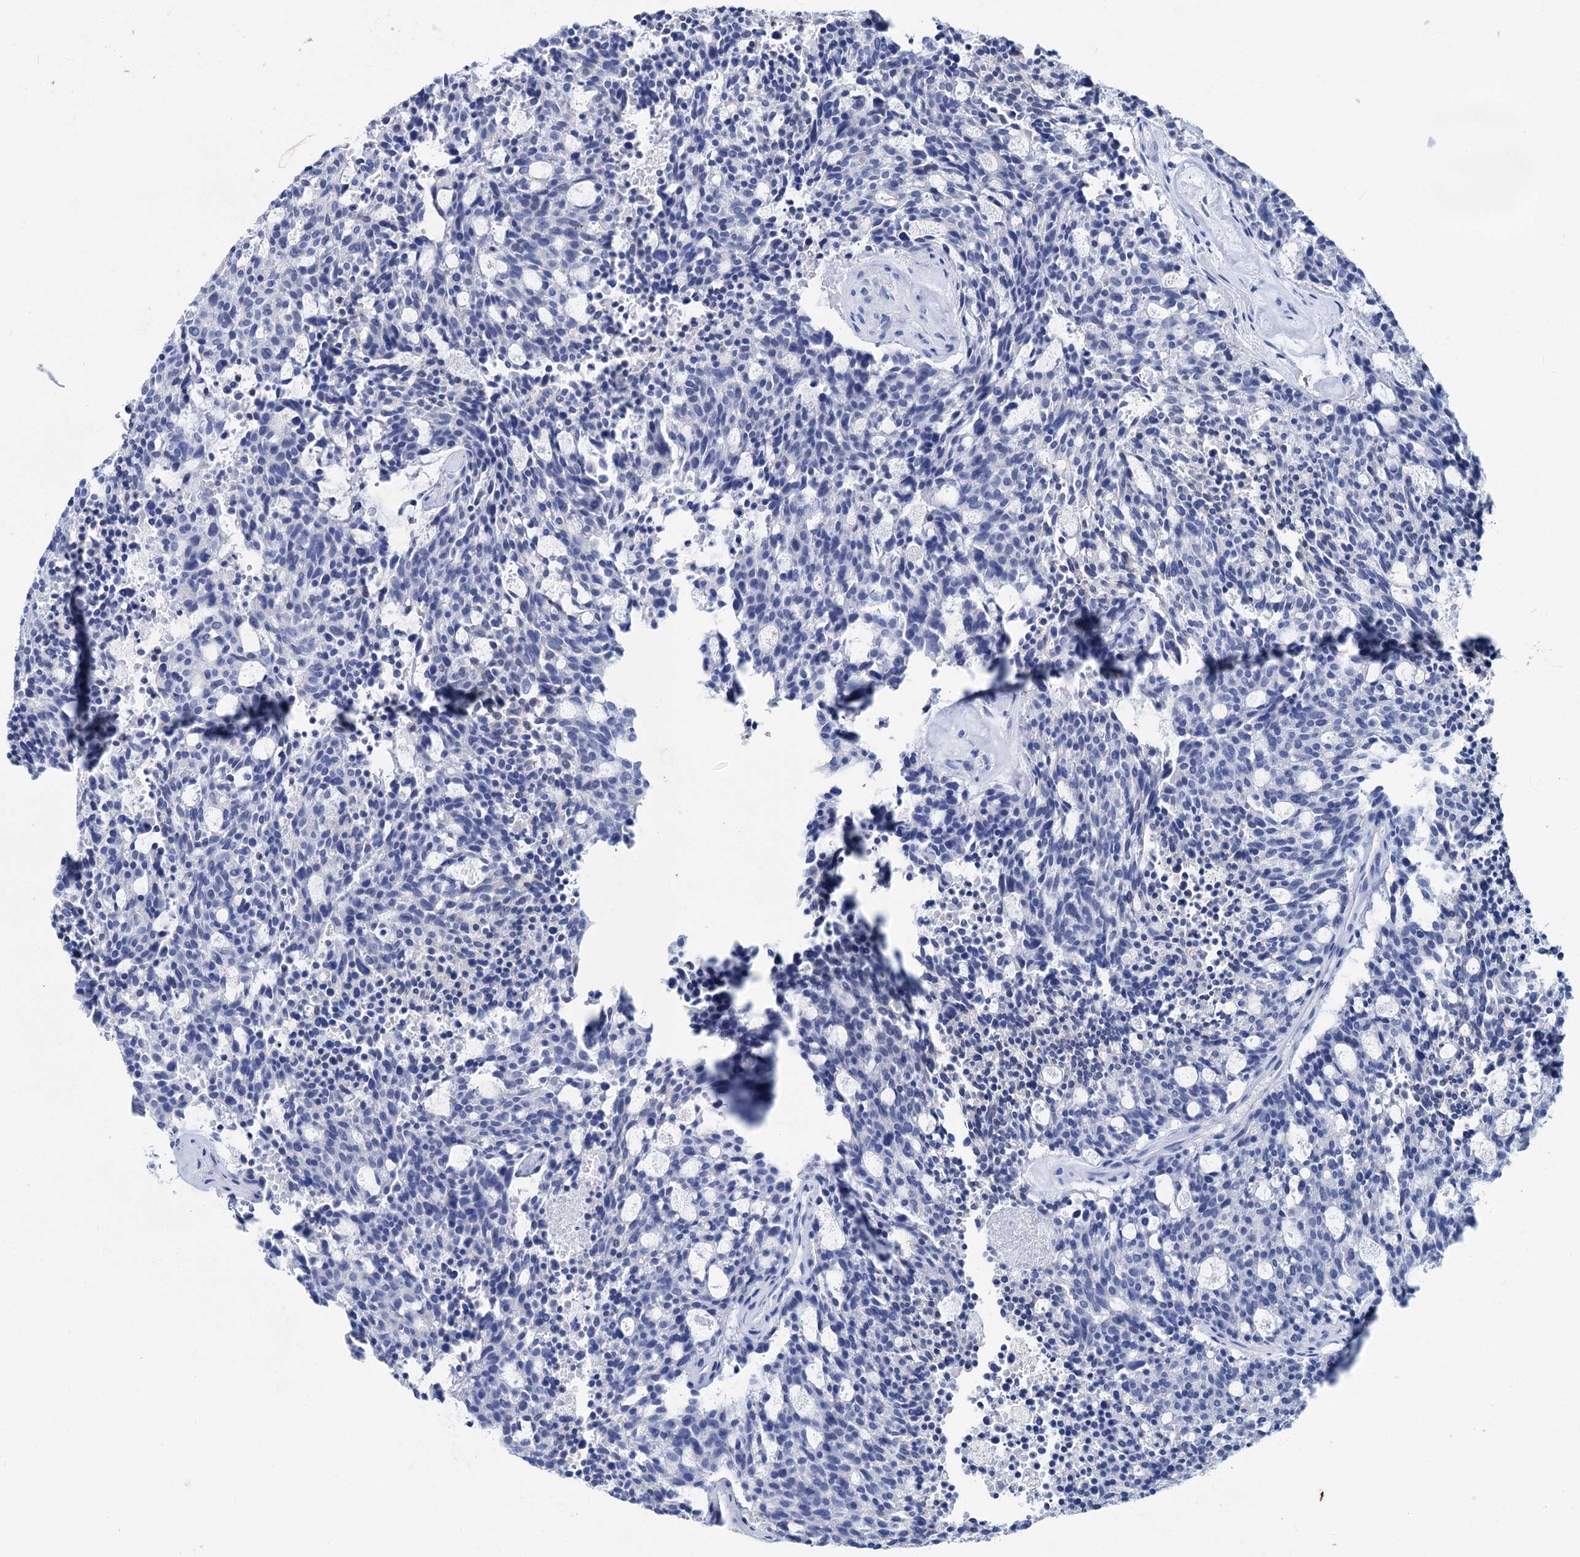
{"staining": {"intensity": "negative", "quantity": "none", "location": "none"}, "tissue": "carcinoid", "cell_type": "Tumor cells", "image_type": "cancer", "snomed": [{"axis": "morphology", "description": "Carcinoid, malignant, NOS"}, {"axis": "topography", "description": "Pancreas"}], "caption": "IHC image of carcinoid (malignant) stained for a protein (brown), which shows no staining in tumor cells. (DAB immunohistochemistry (IHC) with hematoxylin counter stain).", "gene": "BRINP1", "patient": {"sex": "female", "age": 54}}